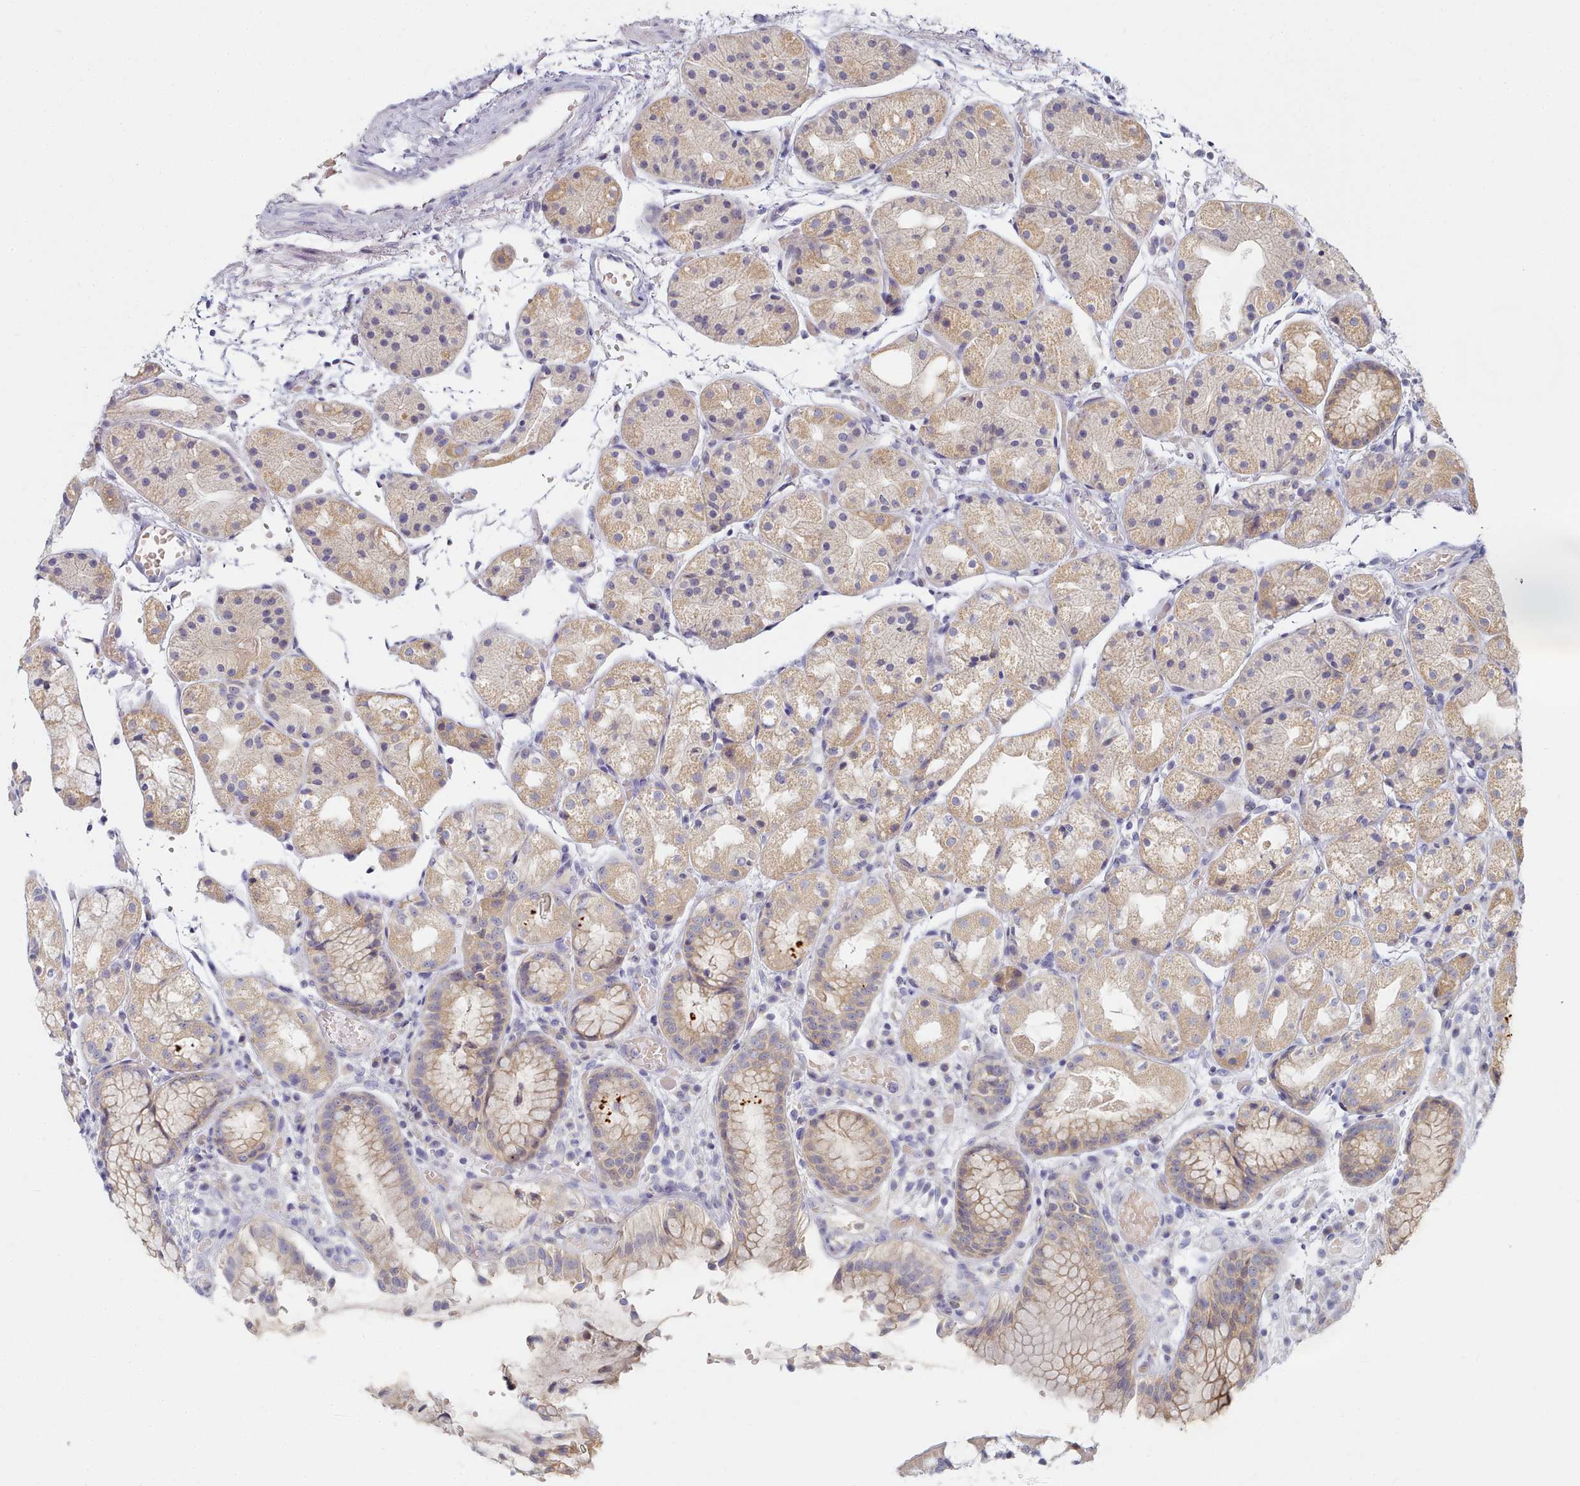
{"staining": {"intensity": "moderate", "quantity": ">75%", "location": "cytoplasmic/membranous"}, "tissue": "stomach", "cell_type": "Glandular cells", "image_type": "normal", "snomed": [{"axis": "morphology", "description": "Normal tissue, NOS"}, {"axis": "topography", "description": "Stomach, upper"}], "caption": "Immunohistochemistry (IHC) photomicrograph of benign stomach stained for a protein (brown), which reveals medium levels of moderate cytoplasmic/membranous expression in about >75% of glandular cells.", "gene": "TYW1B", "patient": {"sex": "male", "age": 72}}